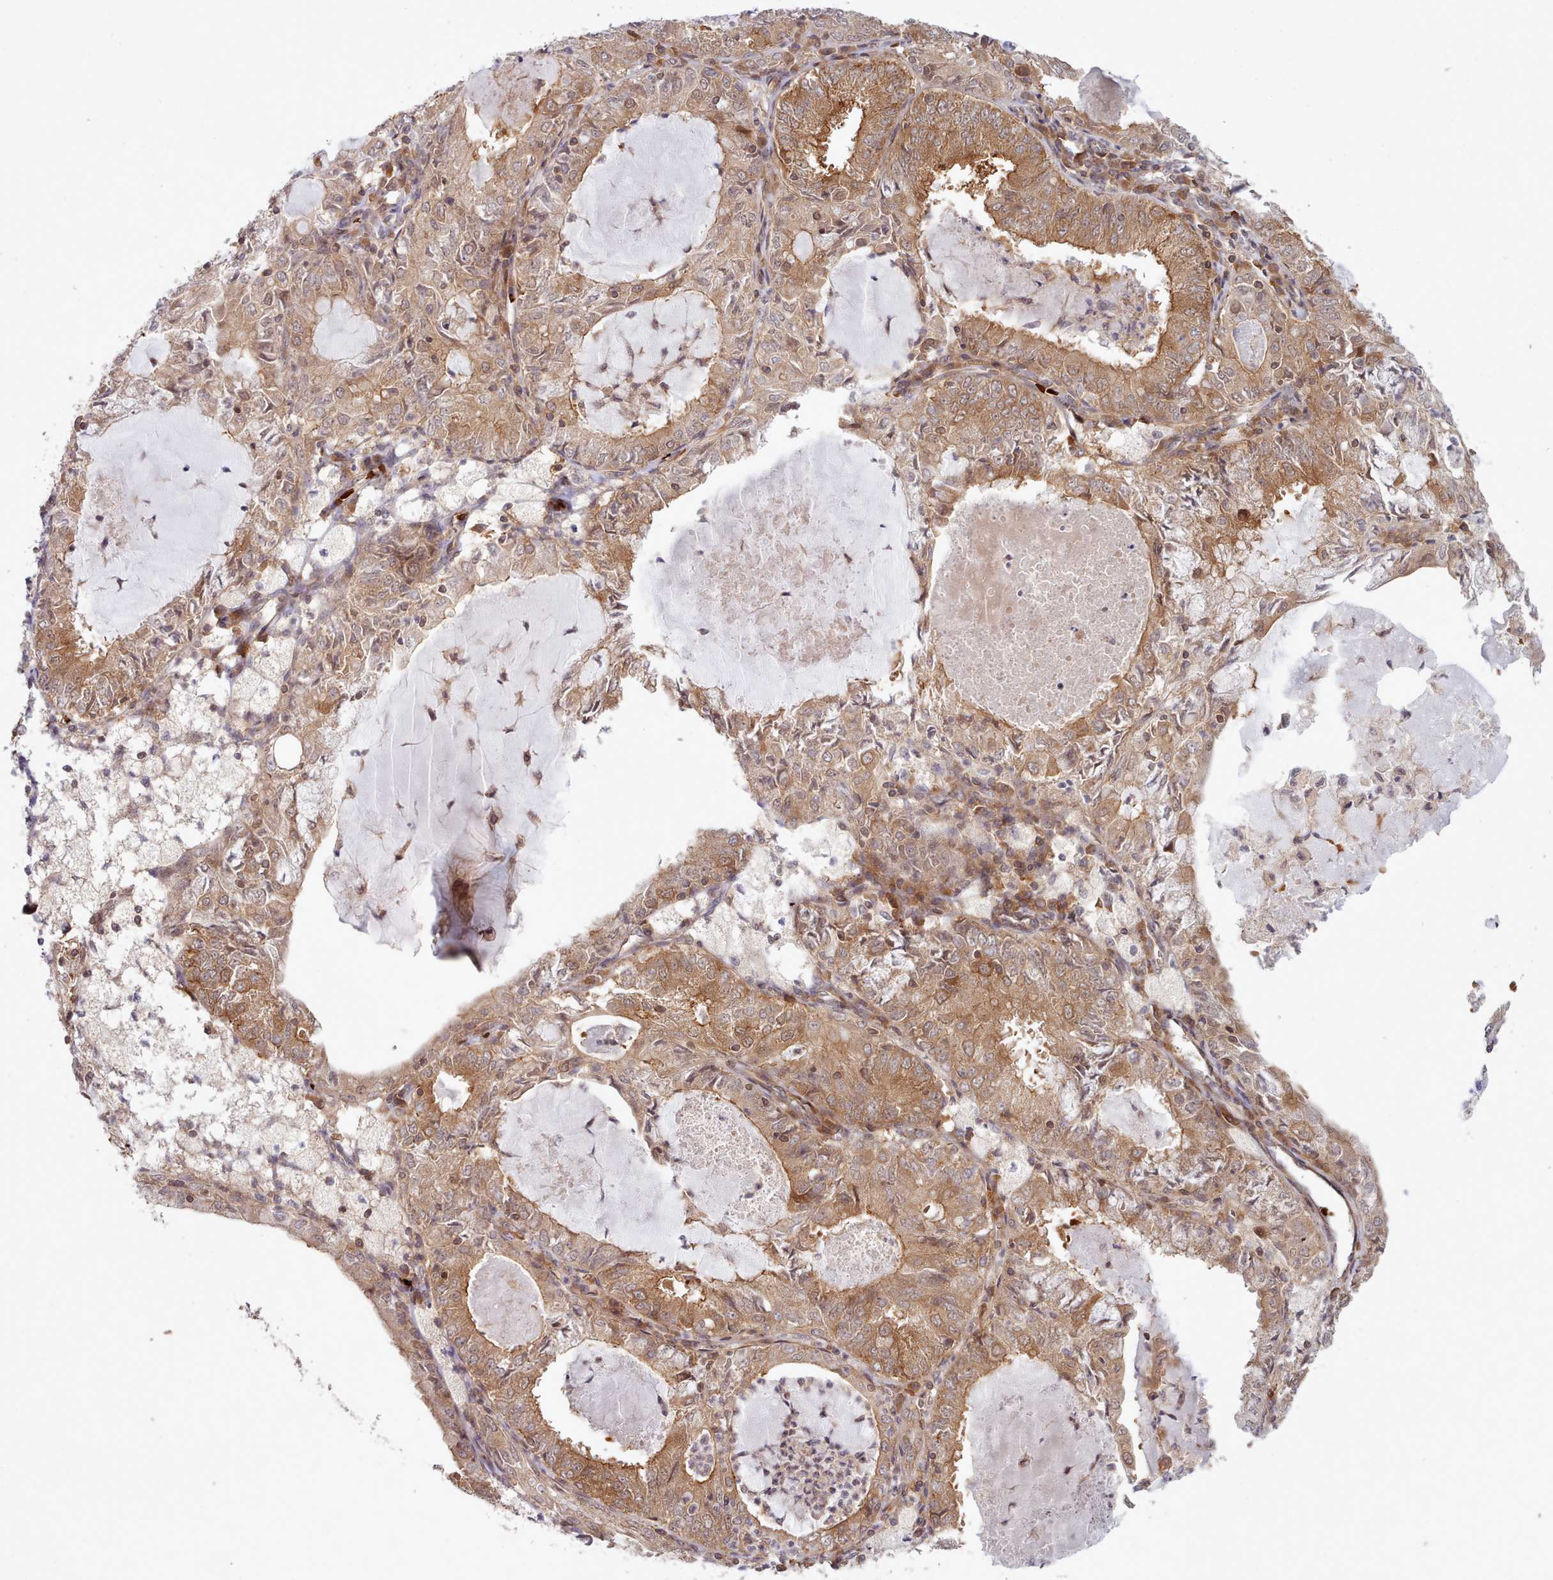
{"staining": {"intensity": "moderate", "quantity": ">75%", "location": "cytoplasmic/membranous"}, "tissue": "endometrial cancer", "cell_type": "Tumor cells", "image_type": "cancer", "snomed": [{"axis": "morphology", "description": "Adenocarcinoma, NOS"}, {"axis": "topography", "description": "Endometrium"}], "caption": "A histopathology image showing moderate cytoplasmic/membranous expression in about >75% of tumor cells in adenocarcinoma (endometrial), as visualized by brown immunohistochemical staining.", "gene": "UBE2G1", "patient": {"sex": "female", "age": 57}}